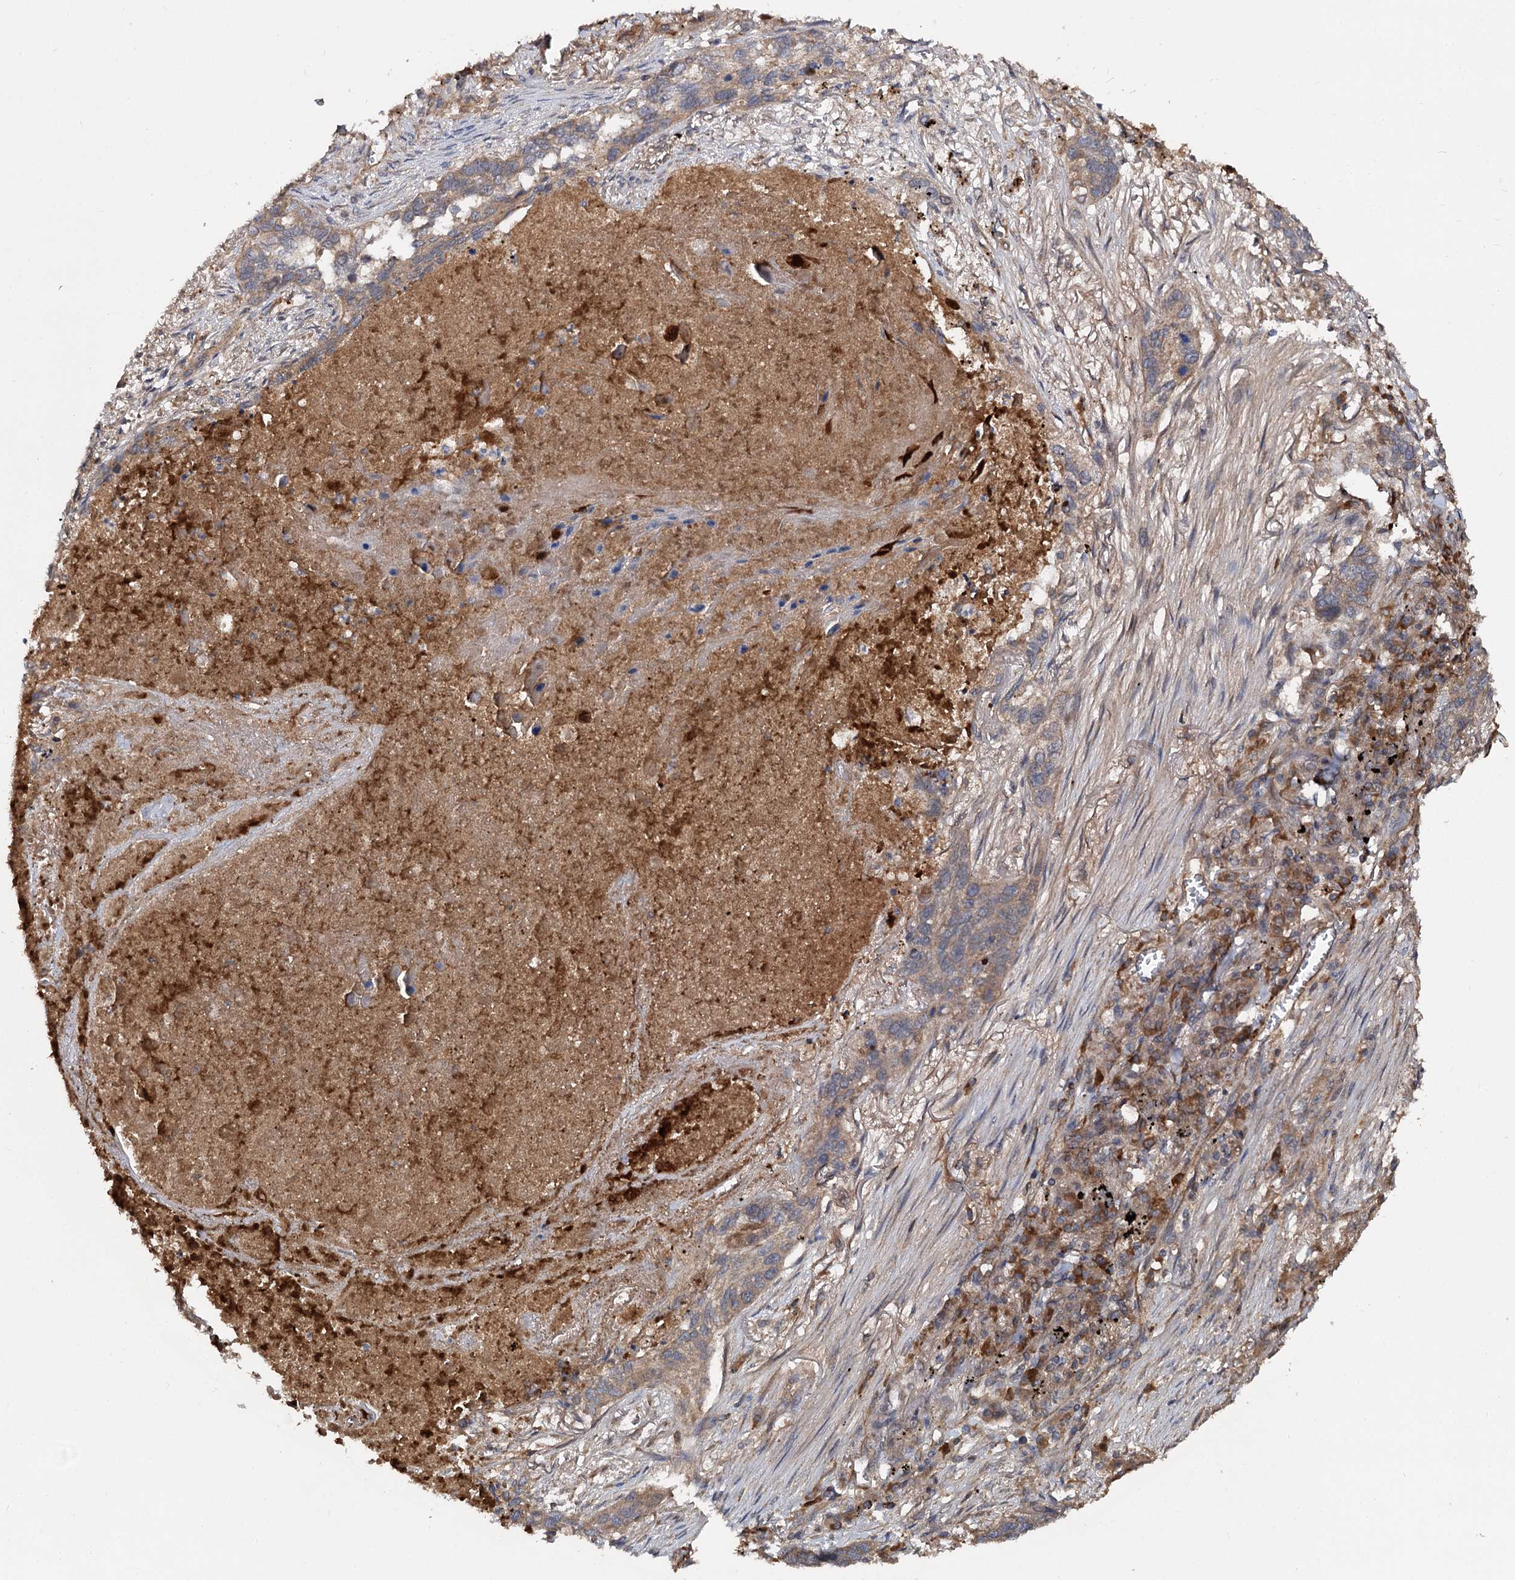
{"staining": {"intensity": "weak", "quantity": "<25%", "location": "cytoplasmic/membranous"}, "tissue": "lung cancer", "cell_type": "Tumor cells", "image_type": "cancer", "snomed": [{"axis": "morphology", "description": "Squamous cell carcinoma, NOS"}, {"axis": "topography", "description": "Lung"}], "caption": "DAB (3,3'-diaminobenzidine) immunohistochemical staining of squamous cell carcinoma (lung) exhibits no significant expression in tumor cells. (DAB (3,3'-diaminobenzidine) immunohistochemistry visualized using brightfield microscopy, high magnification).", "gene": "TEX9", "patient": {"sex": "female", "age": 63}}